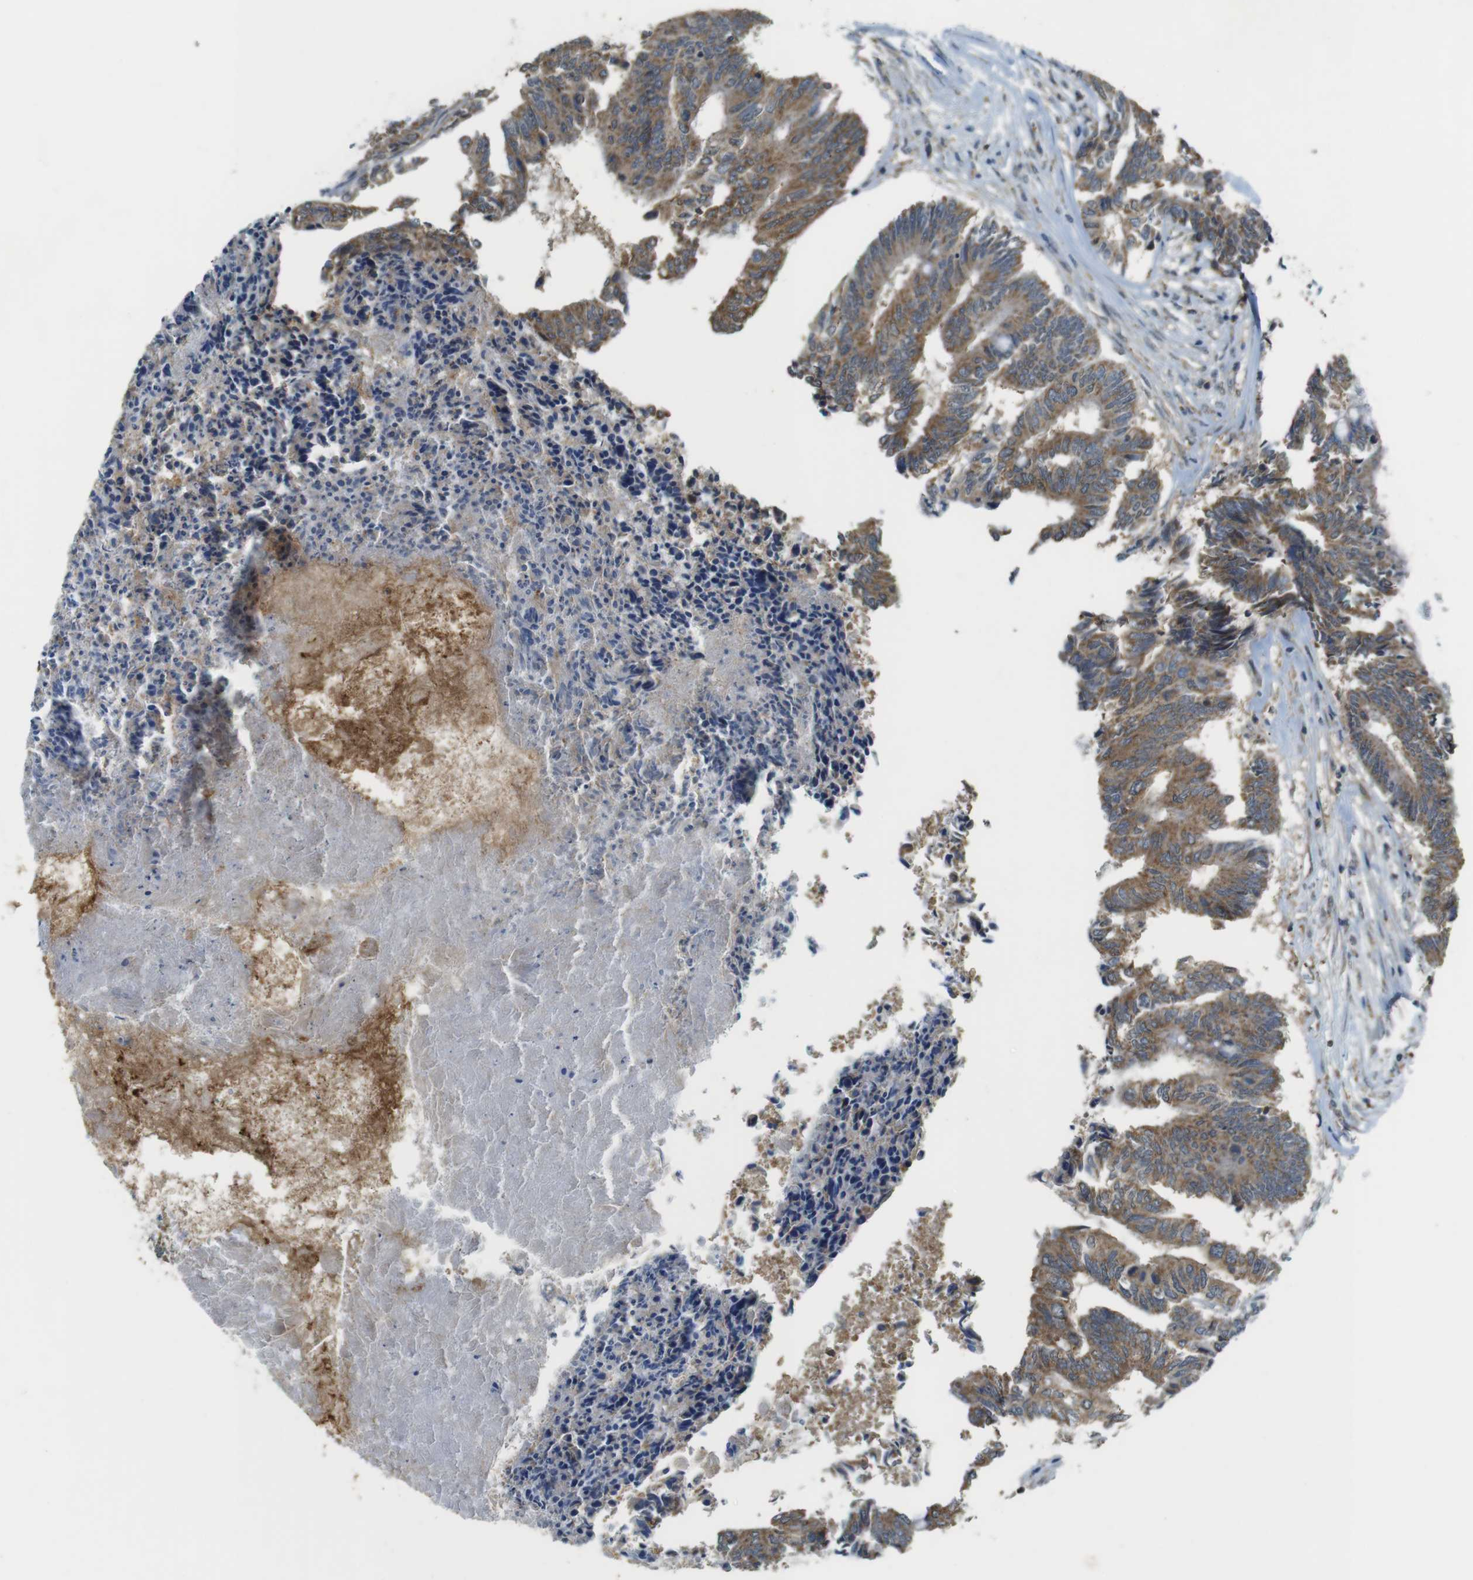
{"staining": {"intensity": "moderate", "quantity": ">75%", "location": "cytoplasmic/membranous"}, "tissue": "colorectal cancer", "cell_type": "Tumor cells", "image_type": "cancer", "snomed": [{"axis": "morphology", "description": "Adenocarcinoma, NOS"}, {"axis": "topography", "description": "Rectum"}], "caption": "Tumor cells display medium levels of moderate cytoplasmic/membranous positivity in about >75% of cells in adenocarcinoma (colorectal).", "gene": "BRI3BP", "patient": {"sex": "male", "age": 63}}